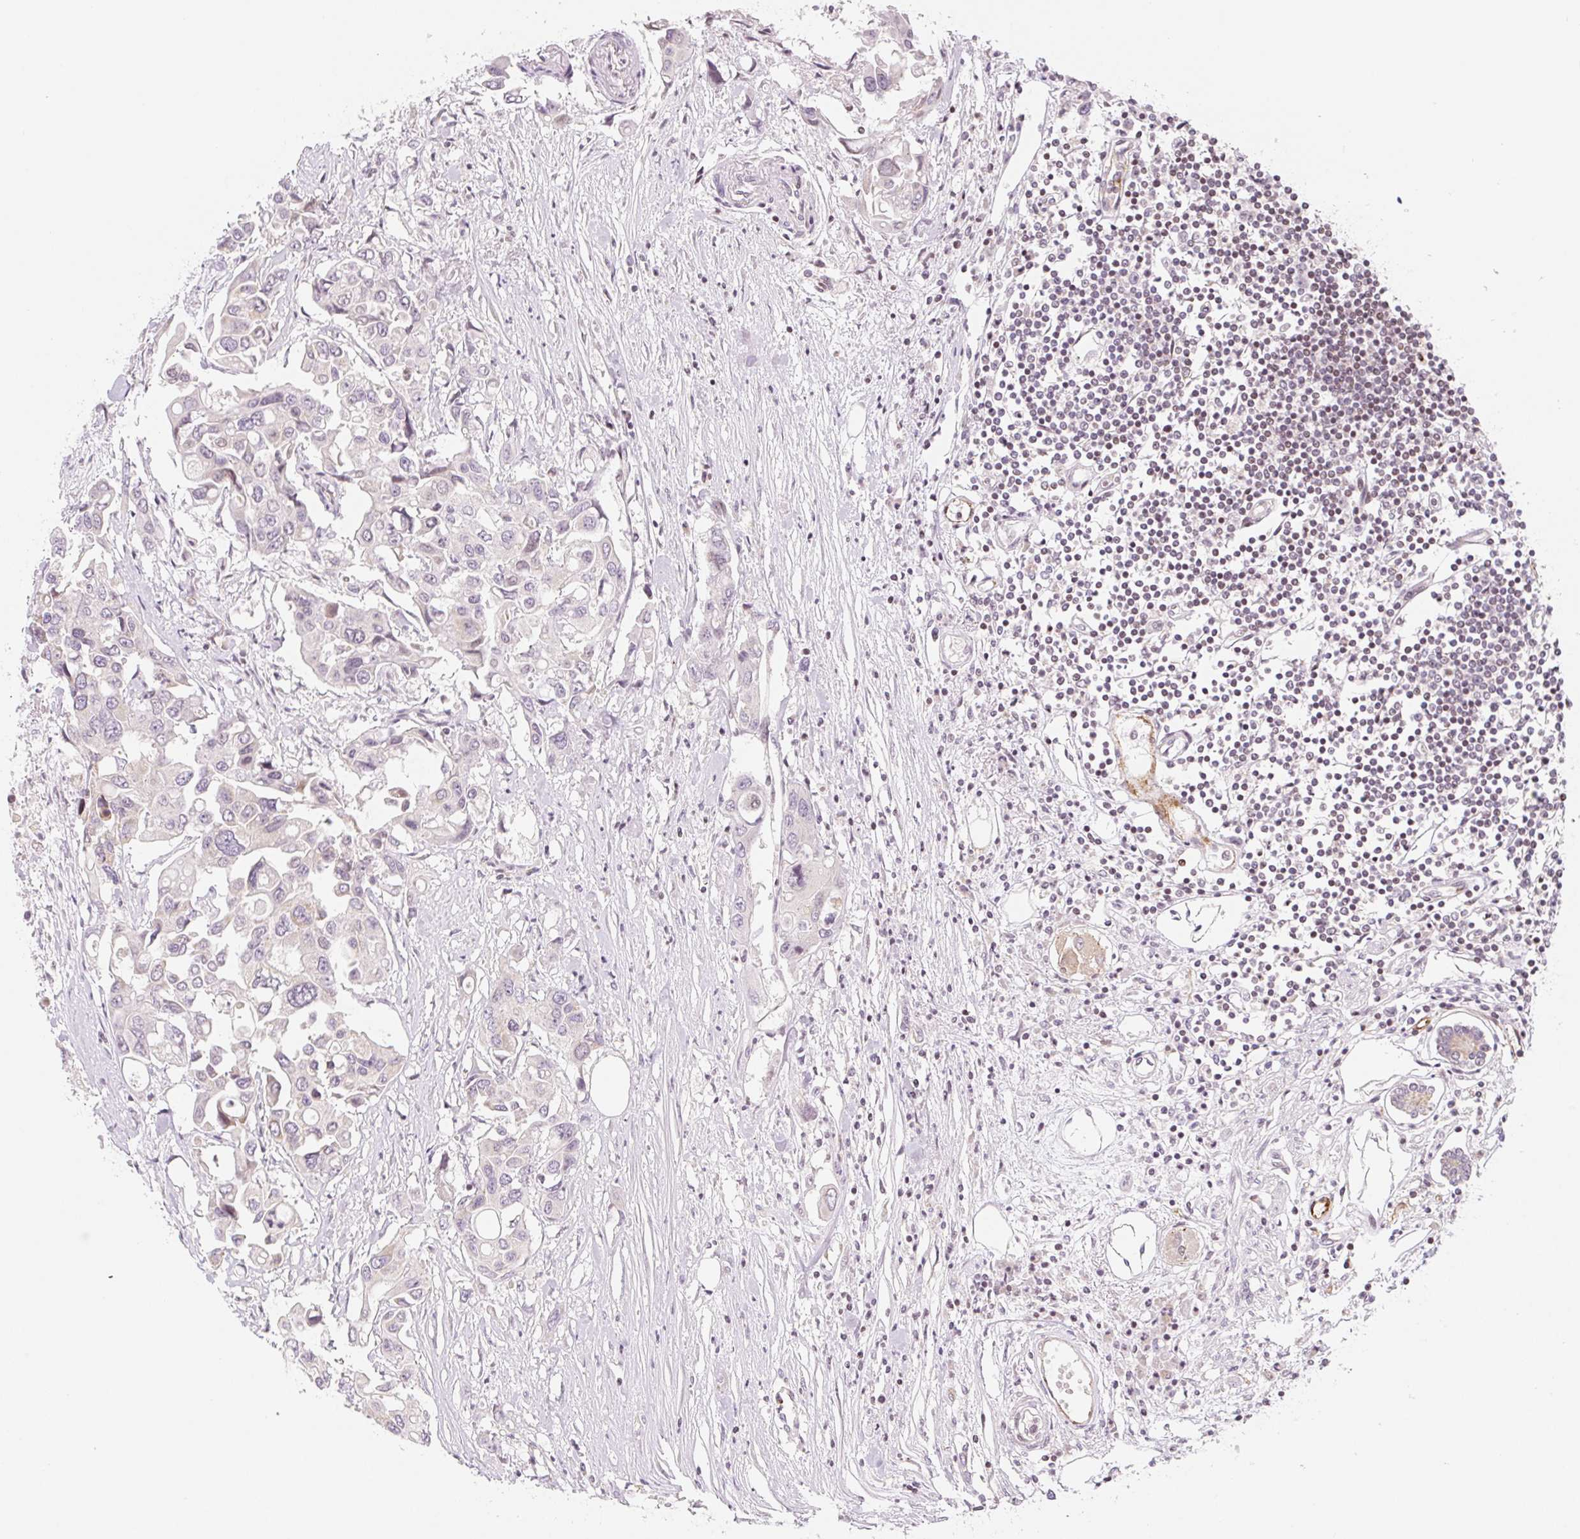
{"staining": {"intensity": "weak", "quantity": "<25%", "location": "nuclear"}, "tissue": "colorectal cancer", "cell_type": "Tumor cells", "image_type": "cancer", "snomed": [{"axis": "morphology", "description": "Adenocarcinoma, NOS"}, {"axis": "topography", "description": "Colon"}], "caption": "Histopathology image shows no protein staining in tumor cells of adenocarcinoma (colorectal) tissue. (Immunohistochemistry, brightfield microscopy, high magnification).", "gene": "CASKIN1", "patient": {"sex": "male", "age": 77}}